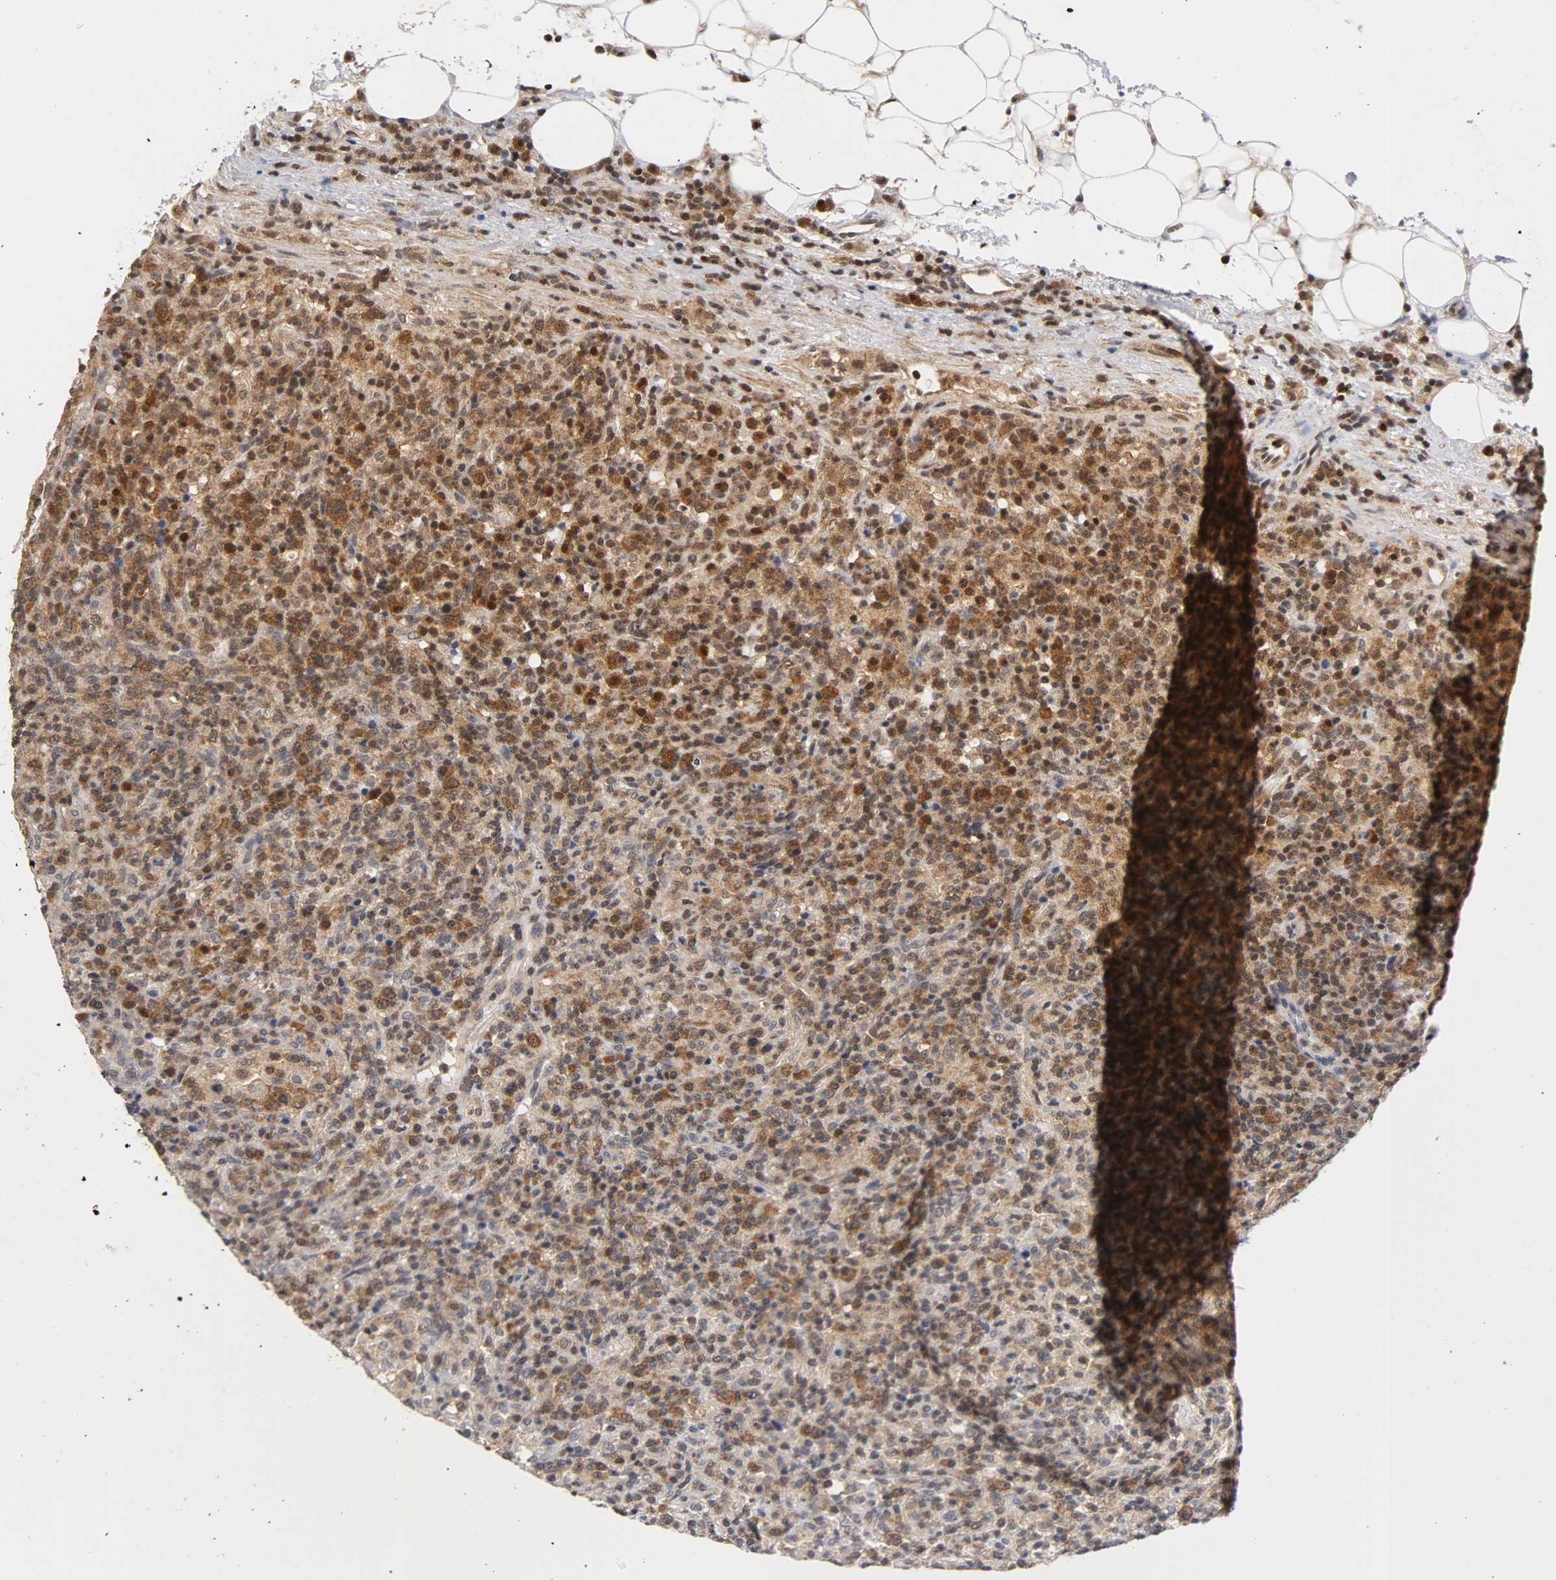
{"staining": {"intensity": "moderate", "quantity": ">75%", "location": "cytoplasmic/membranous,nuclear"}, "tissue": "lymphoma", "cell_type": "Tumor cells", "image_type": "cancer", "snomed": [{"axis": "morphology", "description": "Hodgkin's disease, NOS"}, {"axis": "topography", "description": "Lymph node"}], "caption": "Human Hodgkin's disease stained with a protein marker demonstrates moderate staining in tumor cells.", "gene": "UBE2M", "patient": {"sex": "male", "age": 65}}